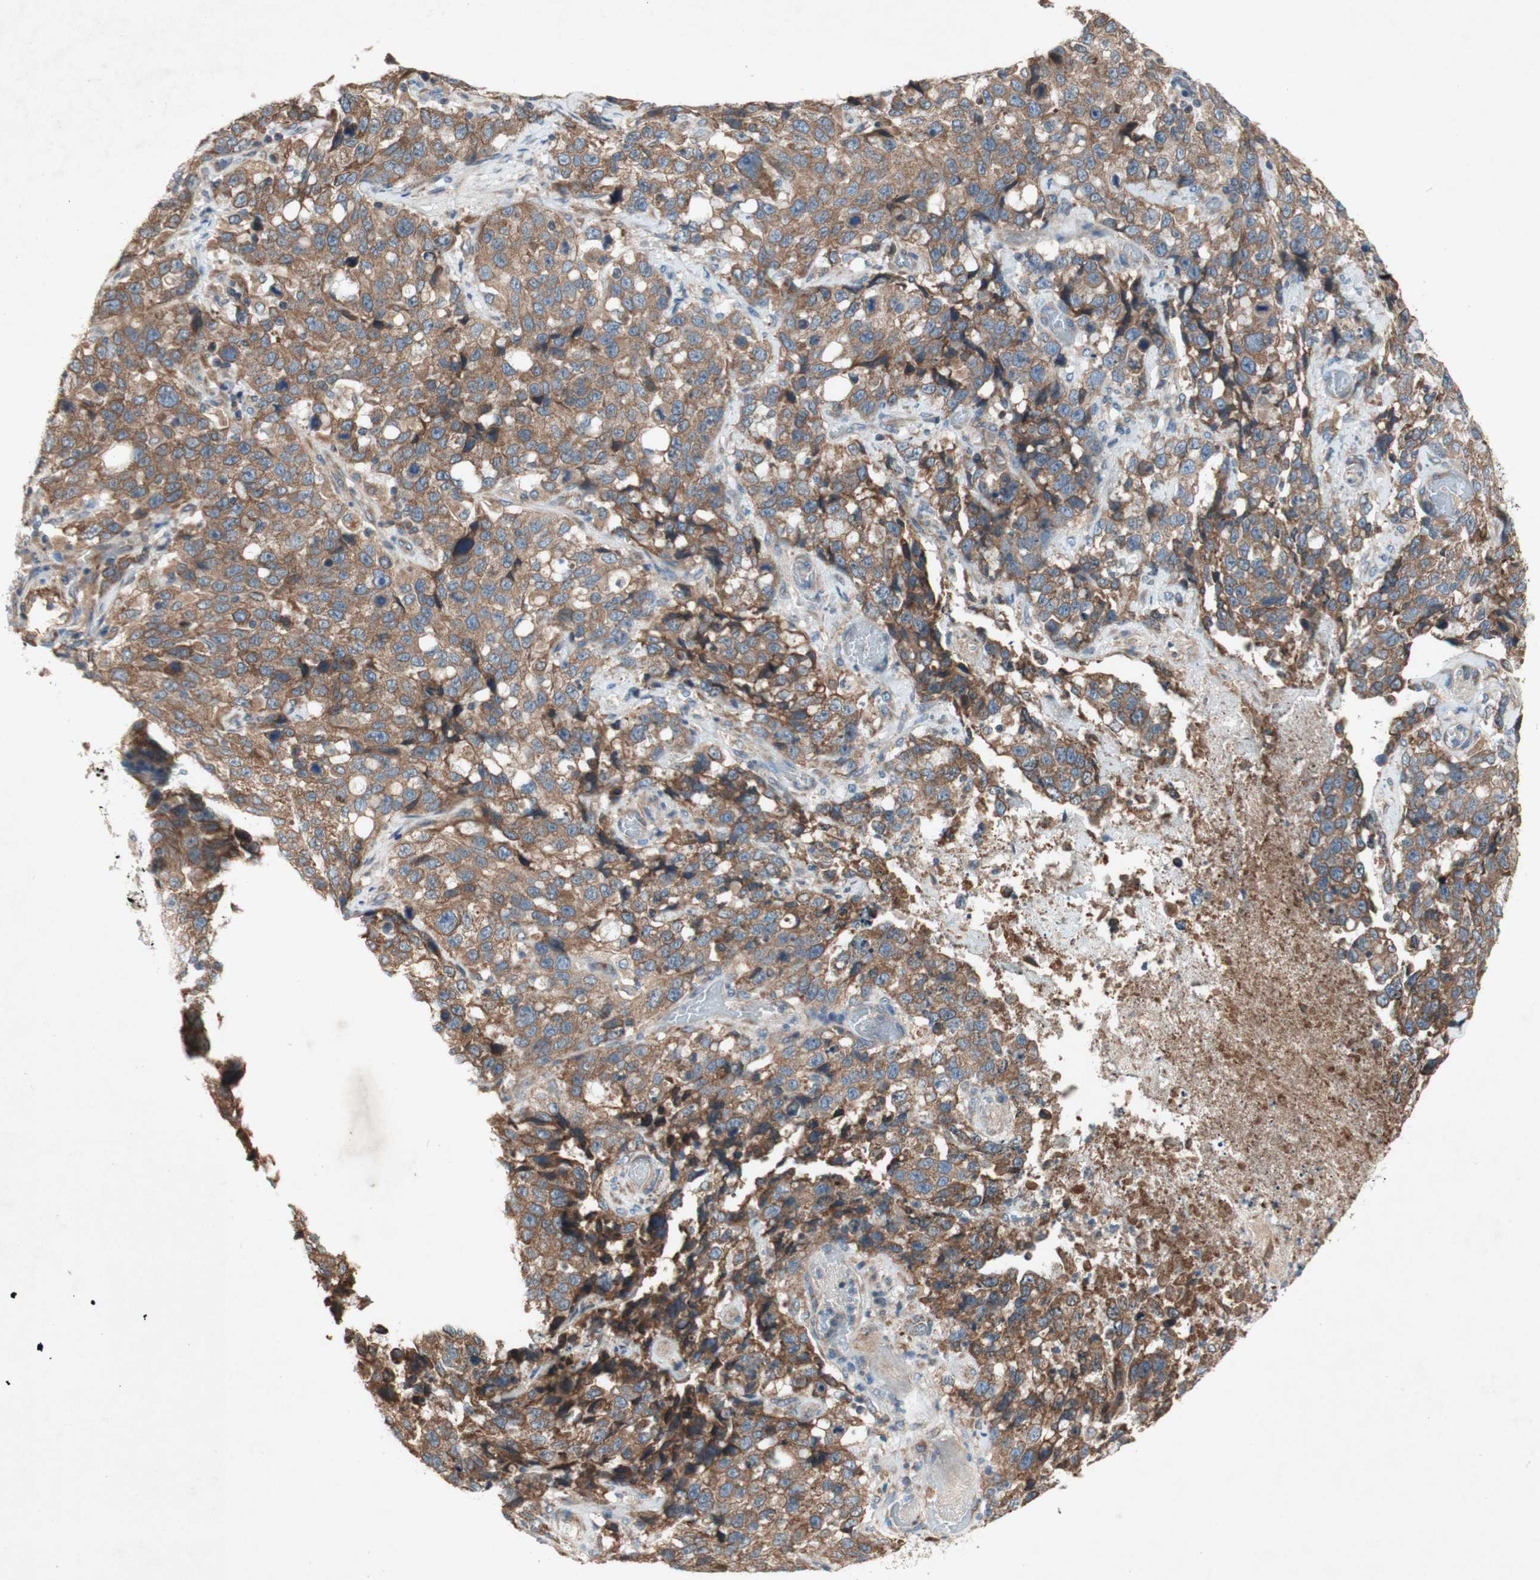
{"staining": {"intensity": "moderate", "quantity": ">75%", "location": "cytoplasmic/membranous"}, "tissue": "stomach cancer", "cell_type": "Tumor cells", "image_type": "cancer", "snomed": [{"axis": "morphology", "description": "Normal tissue, NOS"}, {"axis": "morphology", "description": "Adenocarcinoma, NOS"}, {"axis": "topography", "description": "Stomach"}], "caption": "Immunohistochemical staining of stomach cancer displays medium levels of moderate cytoplasmic/membranous protein staining in approximately >75% of tumor cells.", "gene": "SOCS2", "patient": {"sex": "male", "age": 48}}